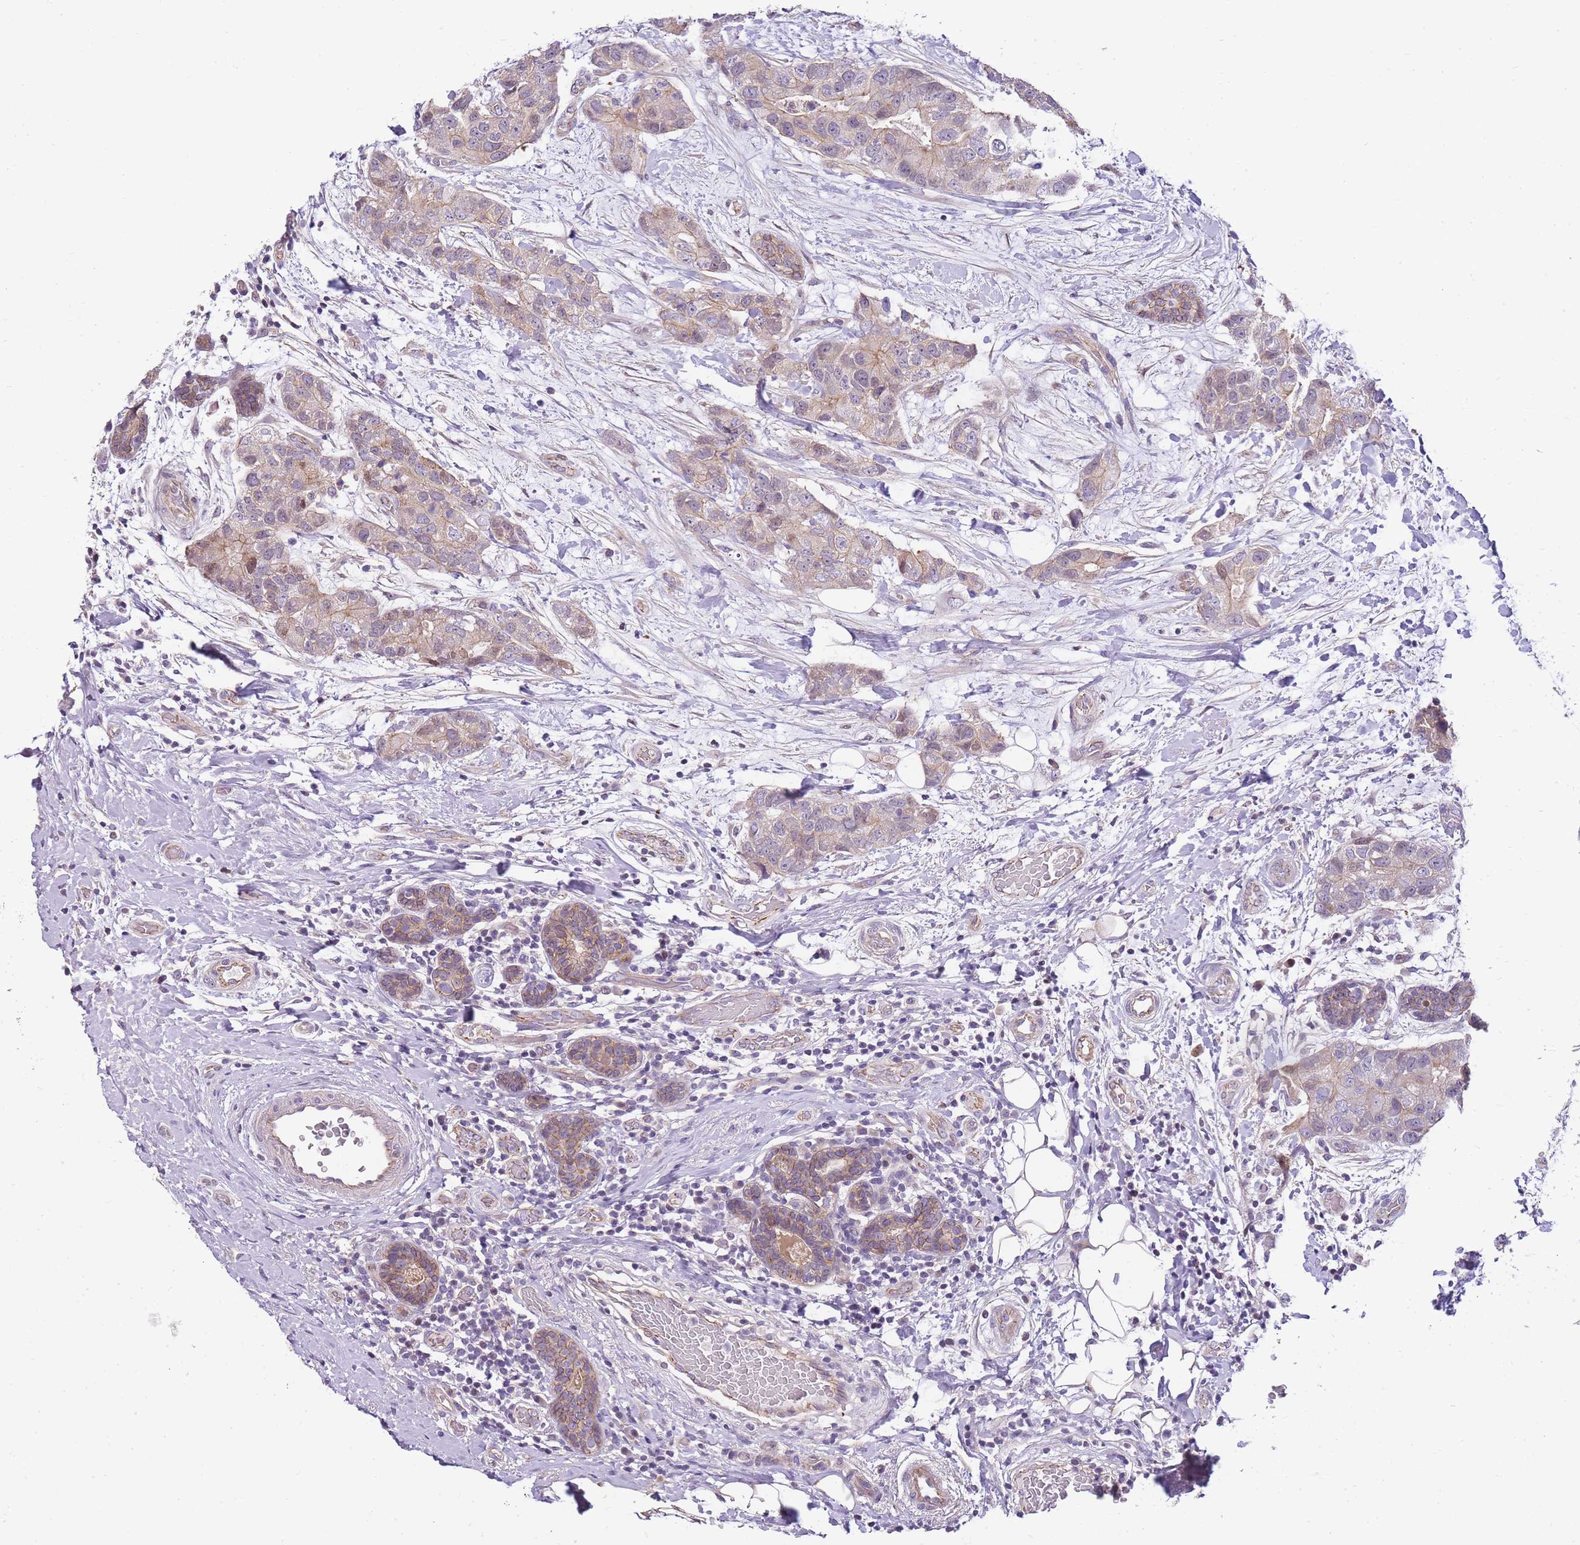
{"staining": {"intensity": "weak", "quantity": "25%-75%", "location": "cytoplasmic/membranous"}, "tissue": "breast cancer", "cell_type": "Tumor cells", "image_type": "cancer", "snomed": [{"axis": "morphology", "description": "Duct carcinoma"}, {"axis": "topography", "description": "Breast"}], "caption": "Protein staining of breast cancer tissue reveals weak cytoplasmic/membranous positivity in about 25%-75% of tumor cells.", "gene": "CLBA1", "patient": {"sex": "female", "age": 62}}